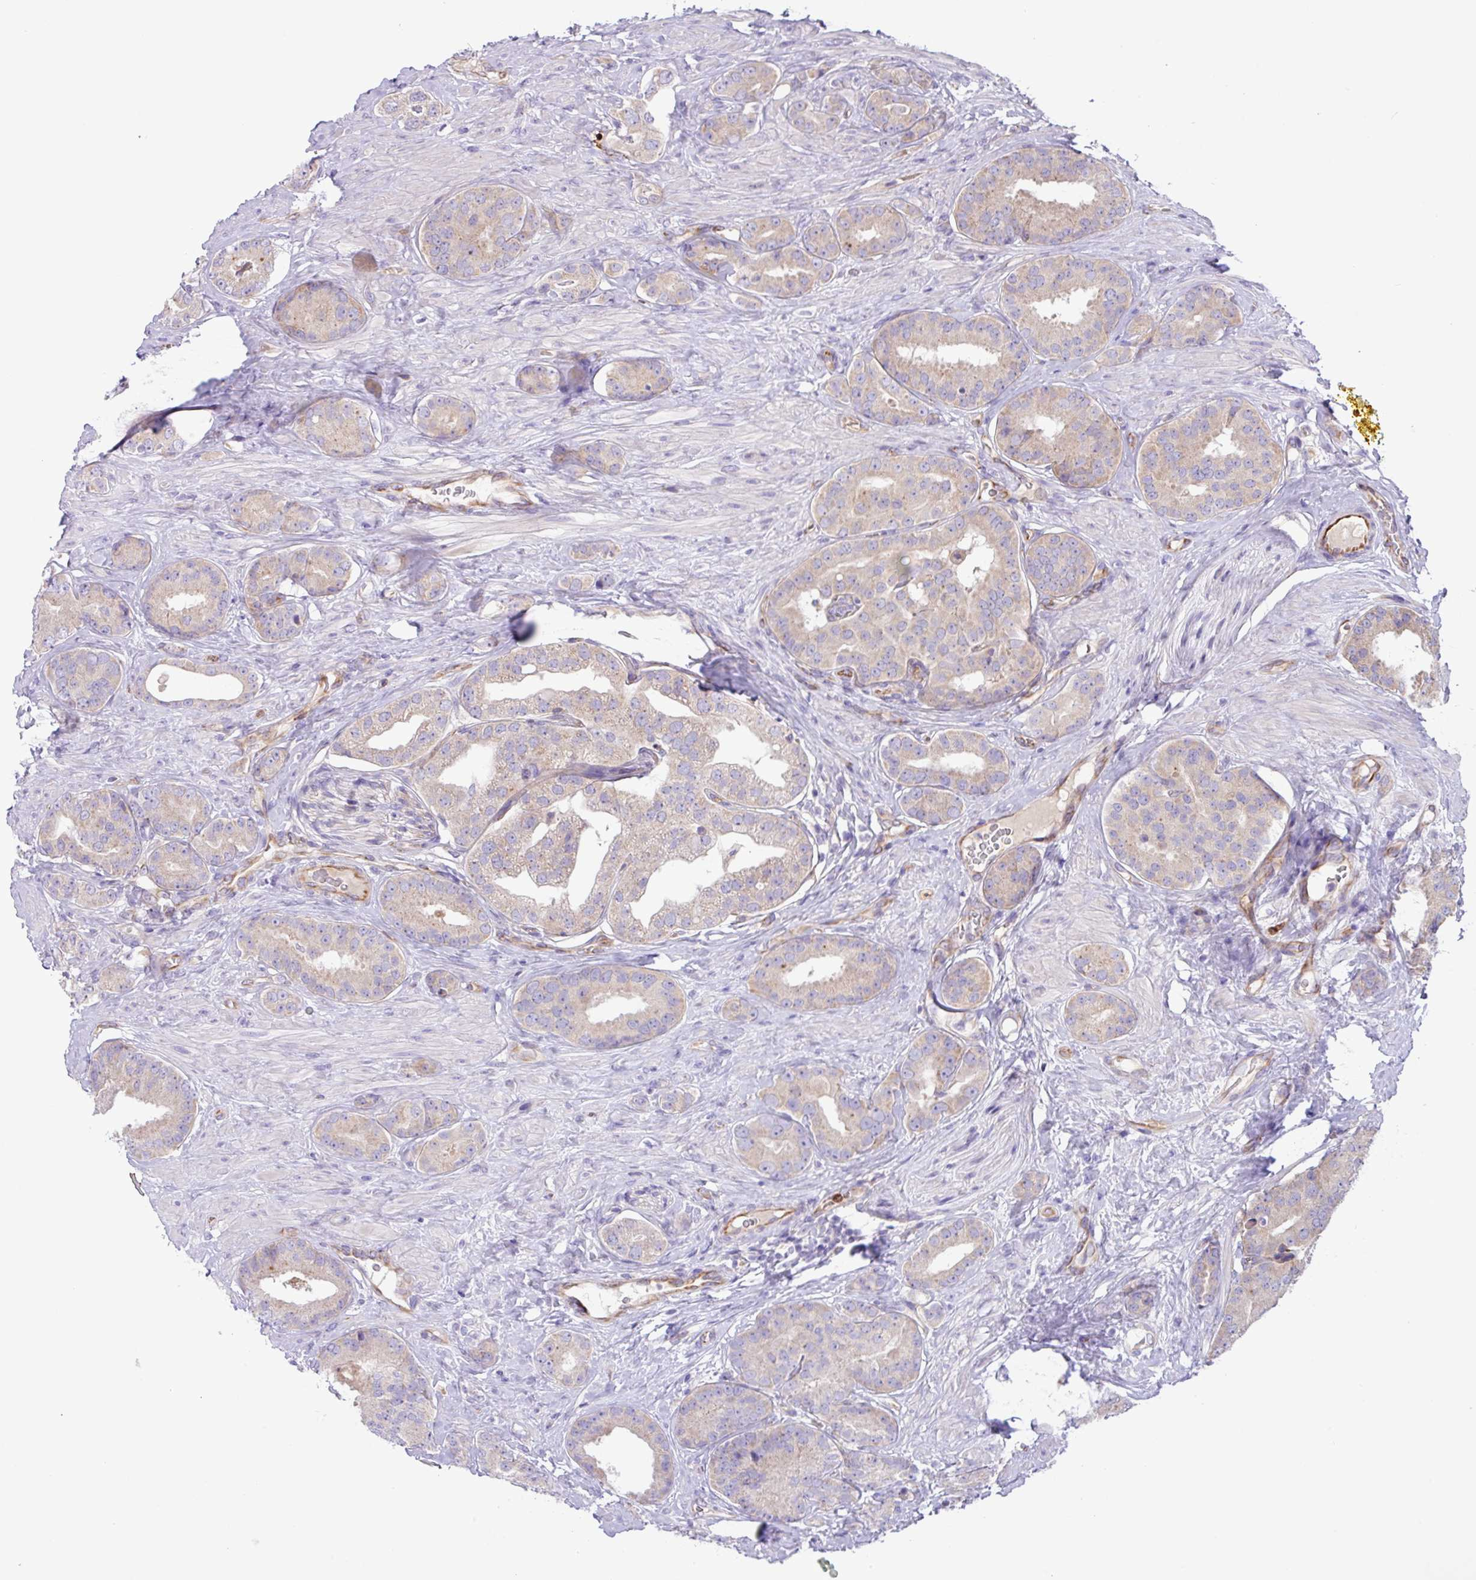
{"staining": {"intensity": "negative", "quantity": "none", "location": "none"}, "tissue": "prostate cancer", "cell_type": "Tumor cells", "image_type": "cancer", "snomed": [{"axis": "morphology", "description": "Adenocarcinoma, High grade"}, {"axis": "topography", "description": "Prostate"}], "caption": "Tumor cells show no significant staining in prostate cancer.", "gene": "MRM2", "patient": {"sex": "male", "age": 63}}